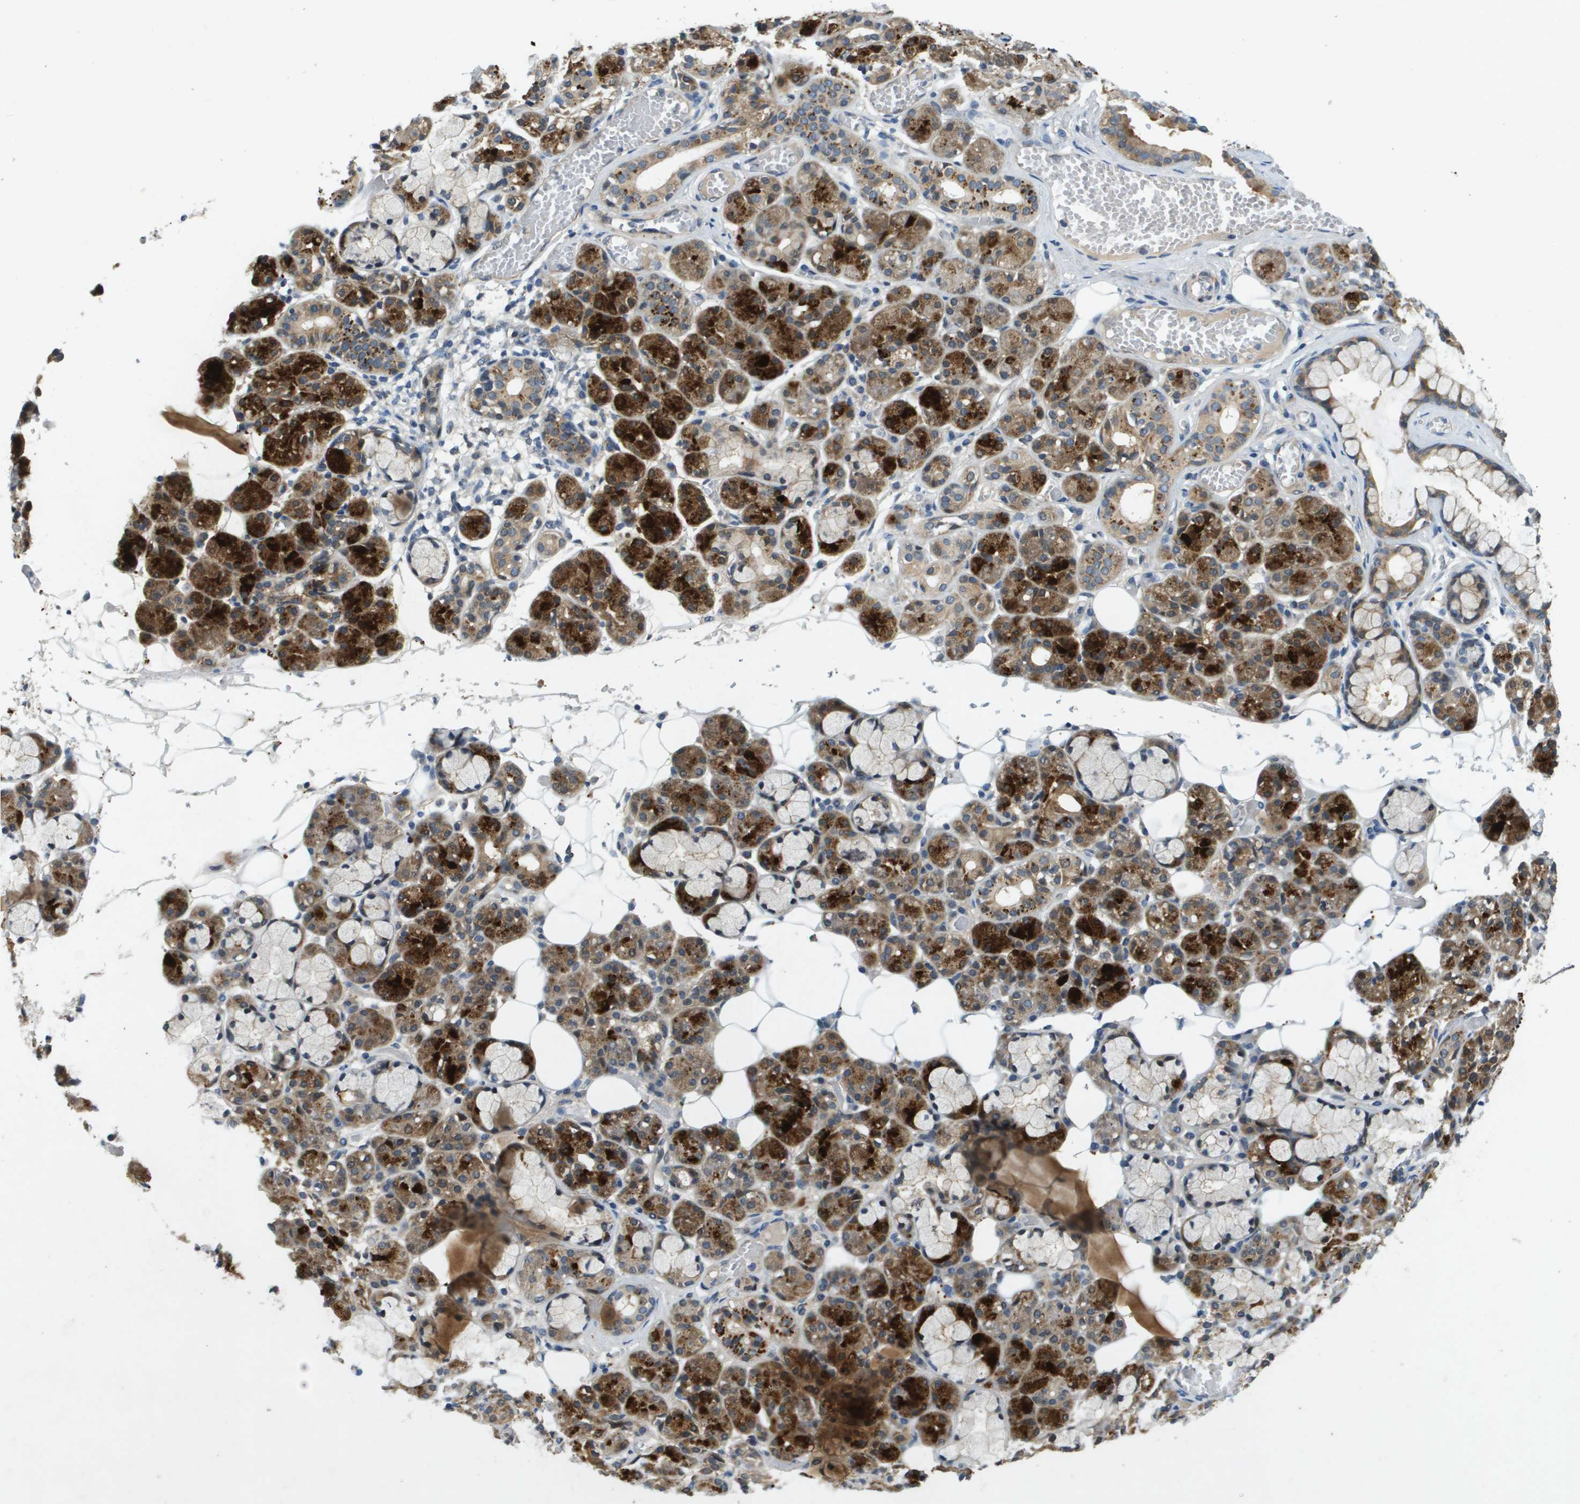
{"staining": {"intensity": "strong", "quantity": "25%-75%", "location": "cytoplasmic/membranous"}, "tissue": "salivary gland", "cell_type": "Glandular cells", "image_type": "normal", "snomed": [{"axis": "morphology", "description": "Normal tissue, NOS"}, {"axis": "topography", "description": "Salivary gland"}], "caption": "The image displays immunohistochemical staining of normal salivary gland. There is strong cytoplasmic/membranous expression is present in about 25%-75% of glandular cells.", "gene": "PGAP3", "patient": {"sex": "male", "age": 63}}